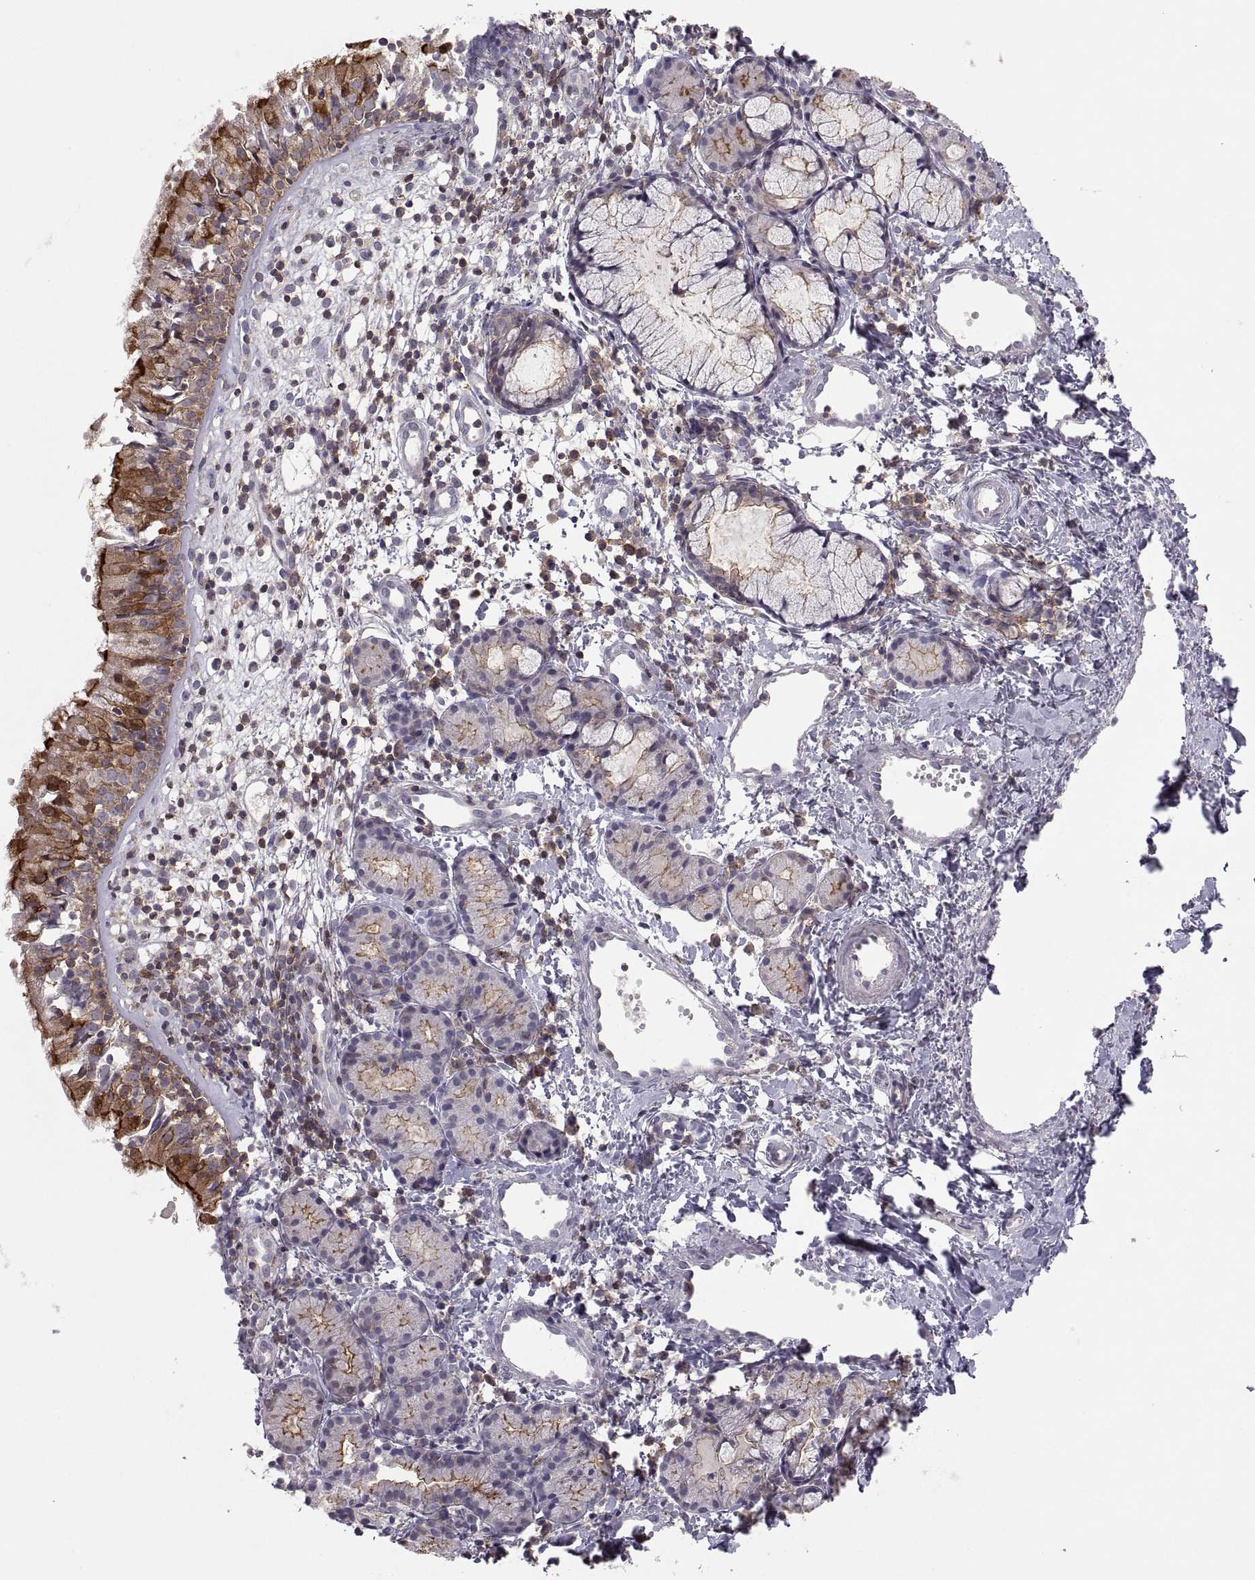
{"staining": {"intensity": "strong", "quantity": "25%-75%", "location": "cytoplasmic/membranous"}, "tissue": "nasopharynx", "cell_type": "Respiratory epithelial cells", "image_type": "normal", "snomed": [{"axis": "morphology", "description": "Normal tissue, NOS"}, {"axis": "topography", "description": "Nasopharynx"}], "caption": "This histopathology image displays immunohistochemistry staining of benign nasopharynx, with high strong cytoplasmic/membranous positivity in approximately 25%-75% of respiratory epithelial cells.", "gene": "EZR", "patient": {"sex": "male", "age": 9}}